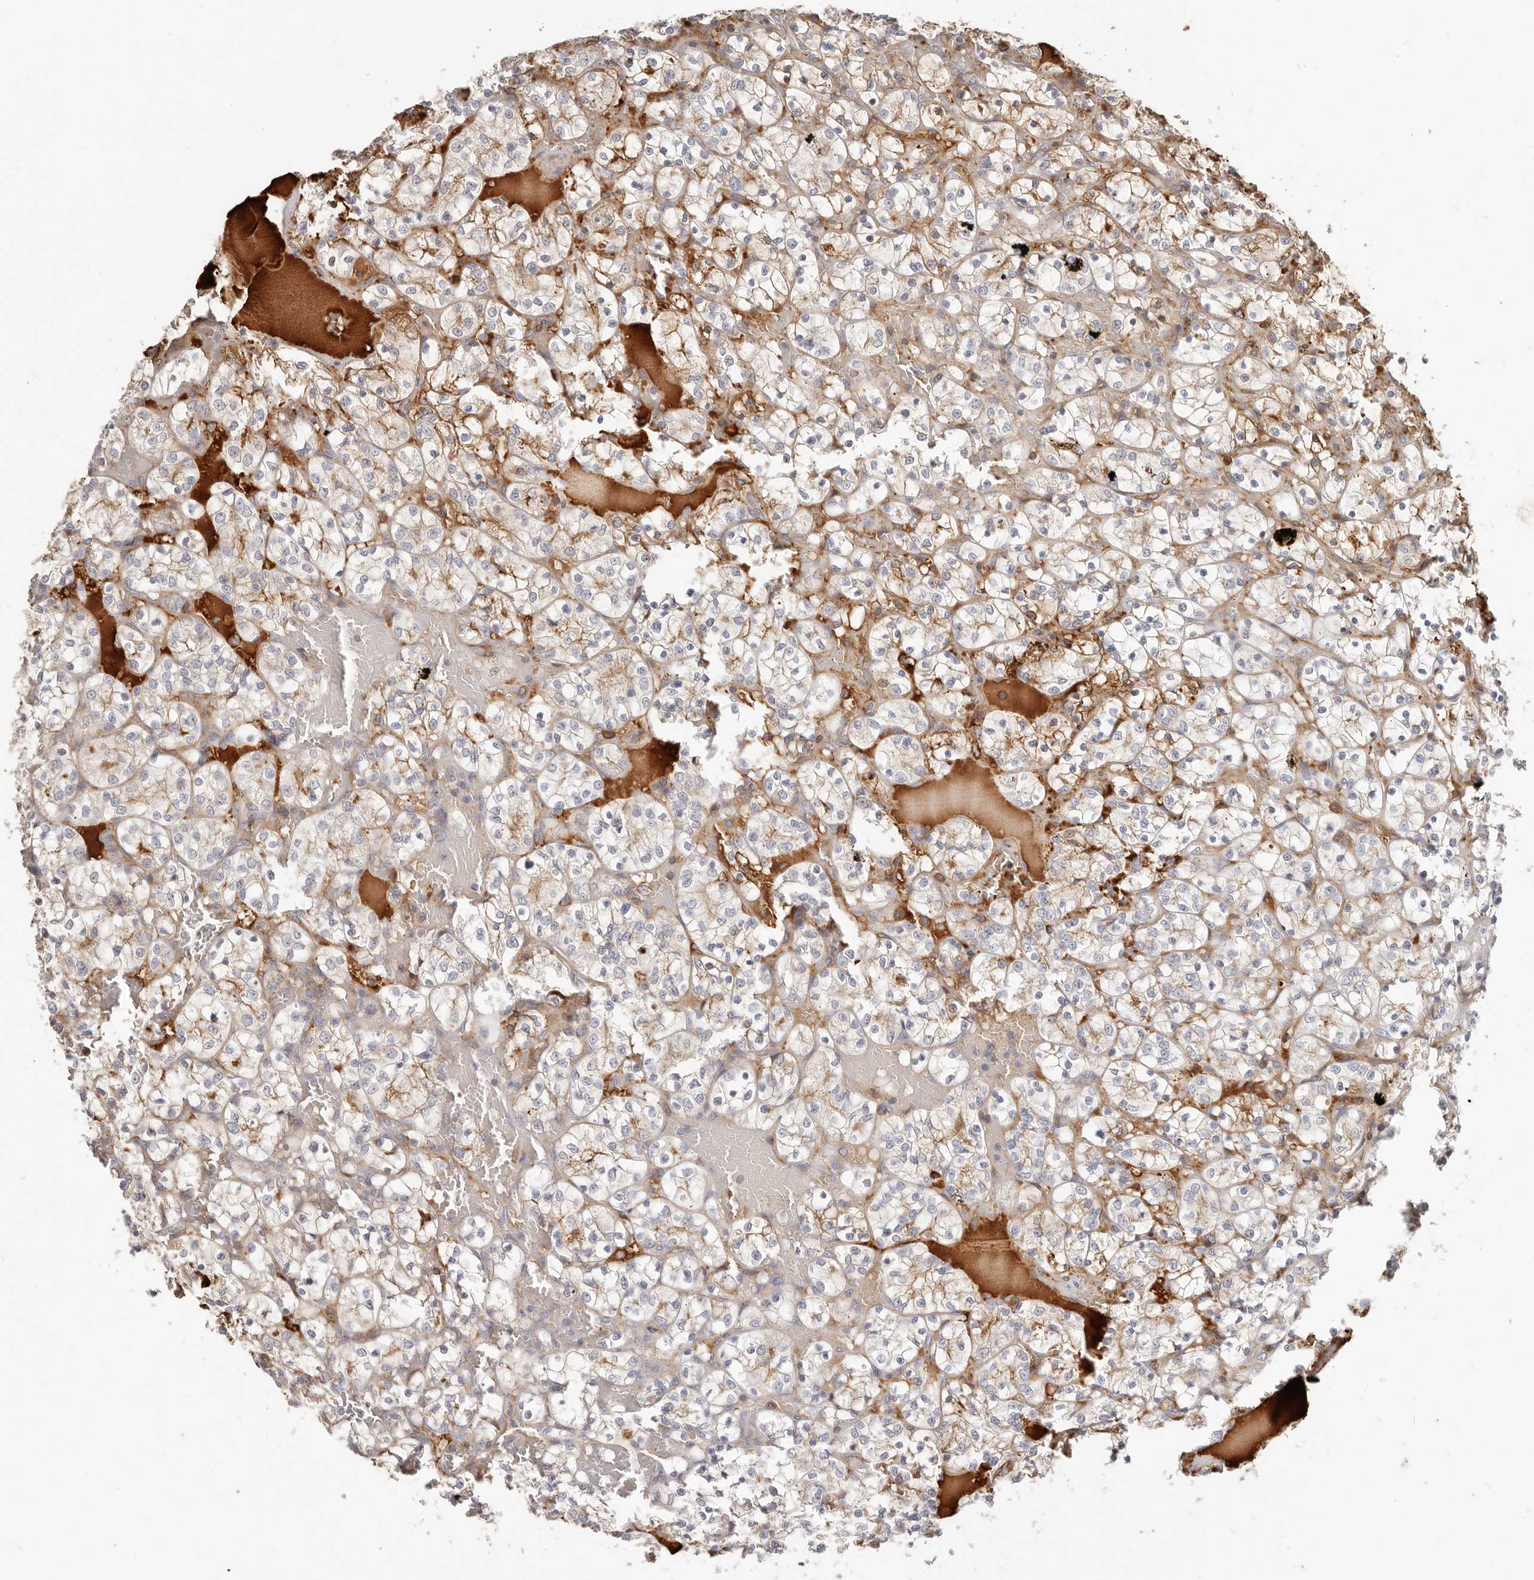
{"staining": {"intensity": "weak", "quantity": "25%-75%", "location": "cytoplasmic/membranous"}, "tissue": "renal cancer", "cell_type": "Tumor cells", "image_type": "cancer", "snomed": [{"axis": "morphology", "description": "Adenocarcinoma, NOS"}, {"axis": "topography", "description": "Kidney"}], "caption": "Tumor cells demonstrate low levels of weak cytoplasmic/membranous expression in about 25%-75% of cells in human adenocarcinoma (renal).", "gene": "MTFR2", "patient": {"sex": "female", "age": 69}}